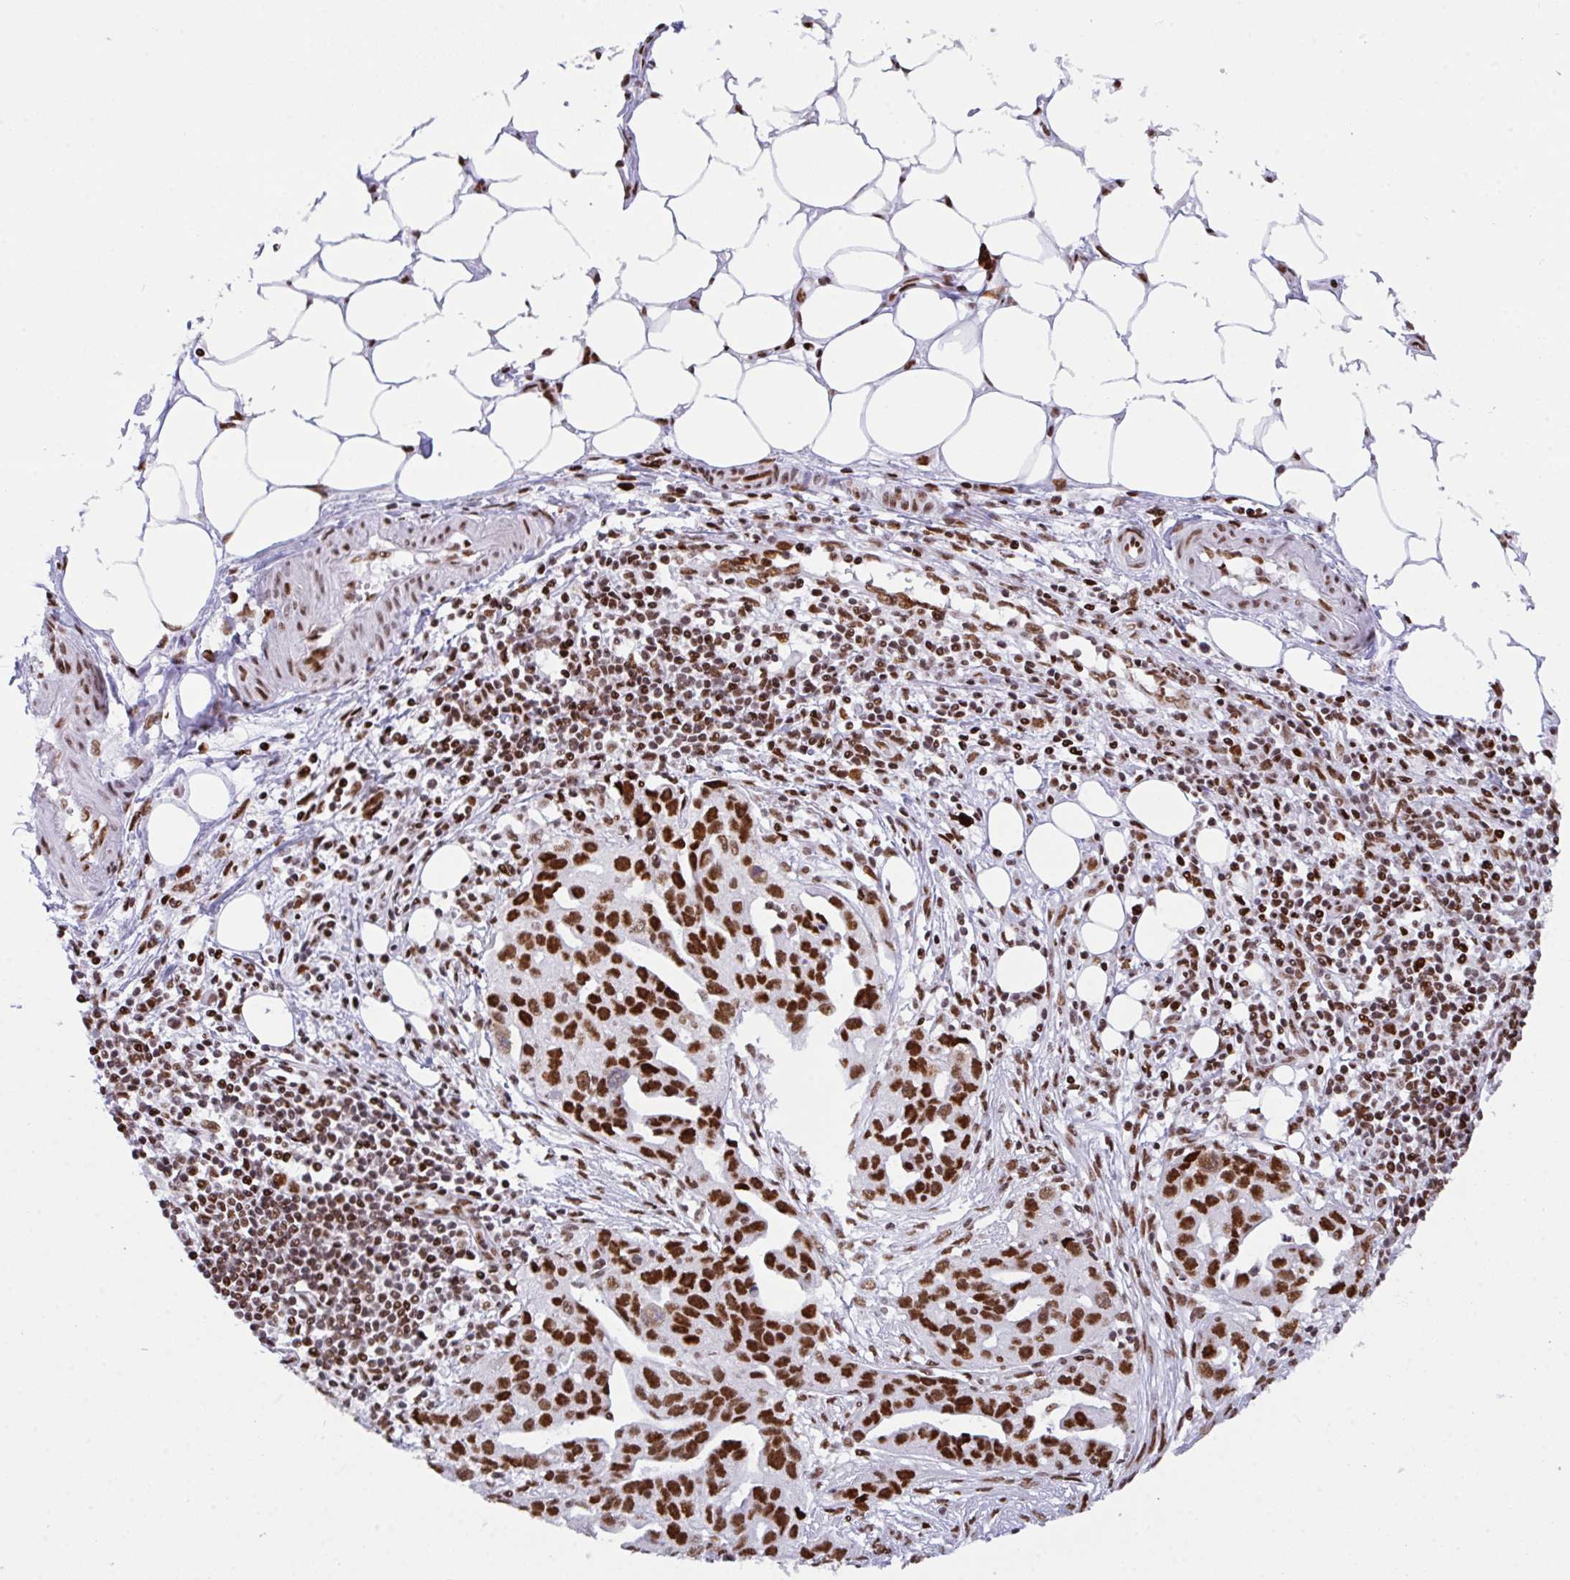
{"staining": {"intensity": "strong", "quantity": ">75%", "location": "nuclear"}, "tissue": "ovarian cancer", "cell_type": "Tumor cells", "image_type": "cancer", "snomed": [{"axis": "morphology", "description": "Carcinoma, endometroid"}, {"axis": "morphology", "description": "Cystadenocarcinoma, serous, NOS"}, {"axis": "topography", "description": "Ovary"}], "caption": "Tumor cells demonstrate high levels of strong nuclear expression in about >75% of cells in ovarian cancer (endometroid carcinoma).", "gene": "CLP1", "patient": {"sex": "female", "age": 45}}